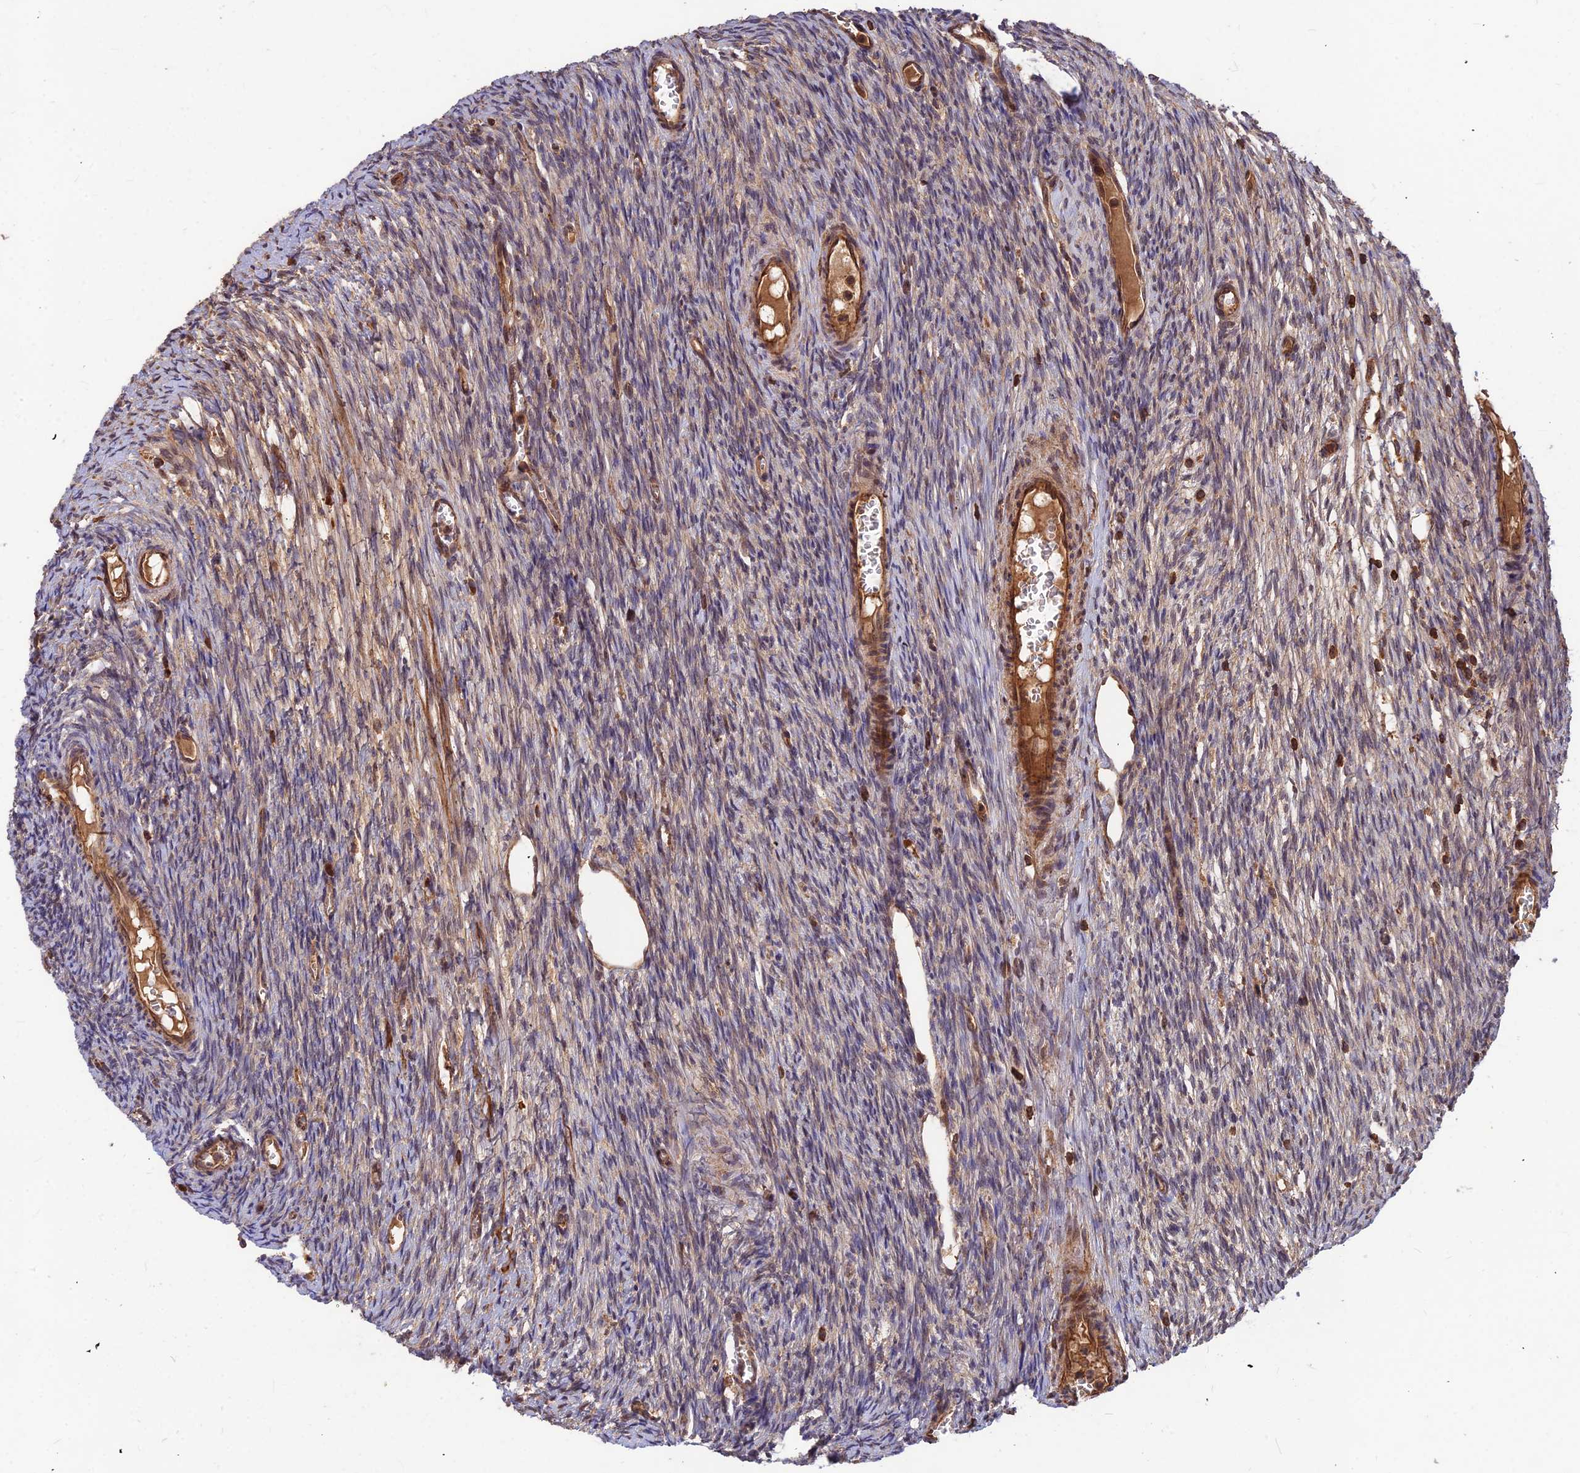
{"staining": {"intensity": "weak", "quantity": ">75%", "location": "cytoplasmic/membranous"}, "tissue": "ovary", "cell_type": "Follicle cells", "image_type": "normal", "snomed": [{"axis": "morphology", "description": "Normal tissue, NOS"}, {"axis": "topography", "description": "Ovary"}], "caption": "Human ovary stained for a protein (brown) shows weak cytoplasmic/membranous positive staining in about >75% of follicle cells.", "gene": "ZNF467", "patient": {"sex": "female", "age": 44}}